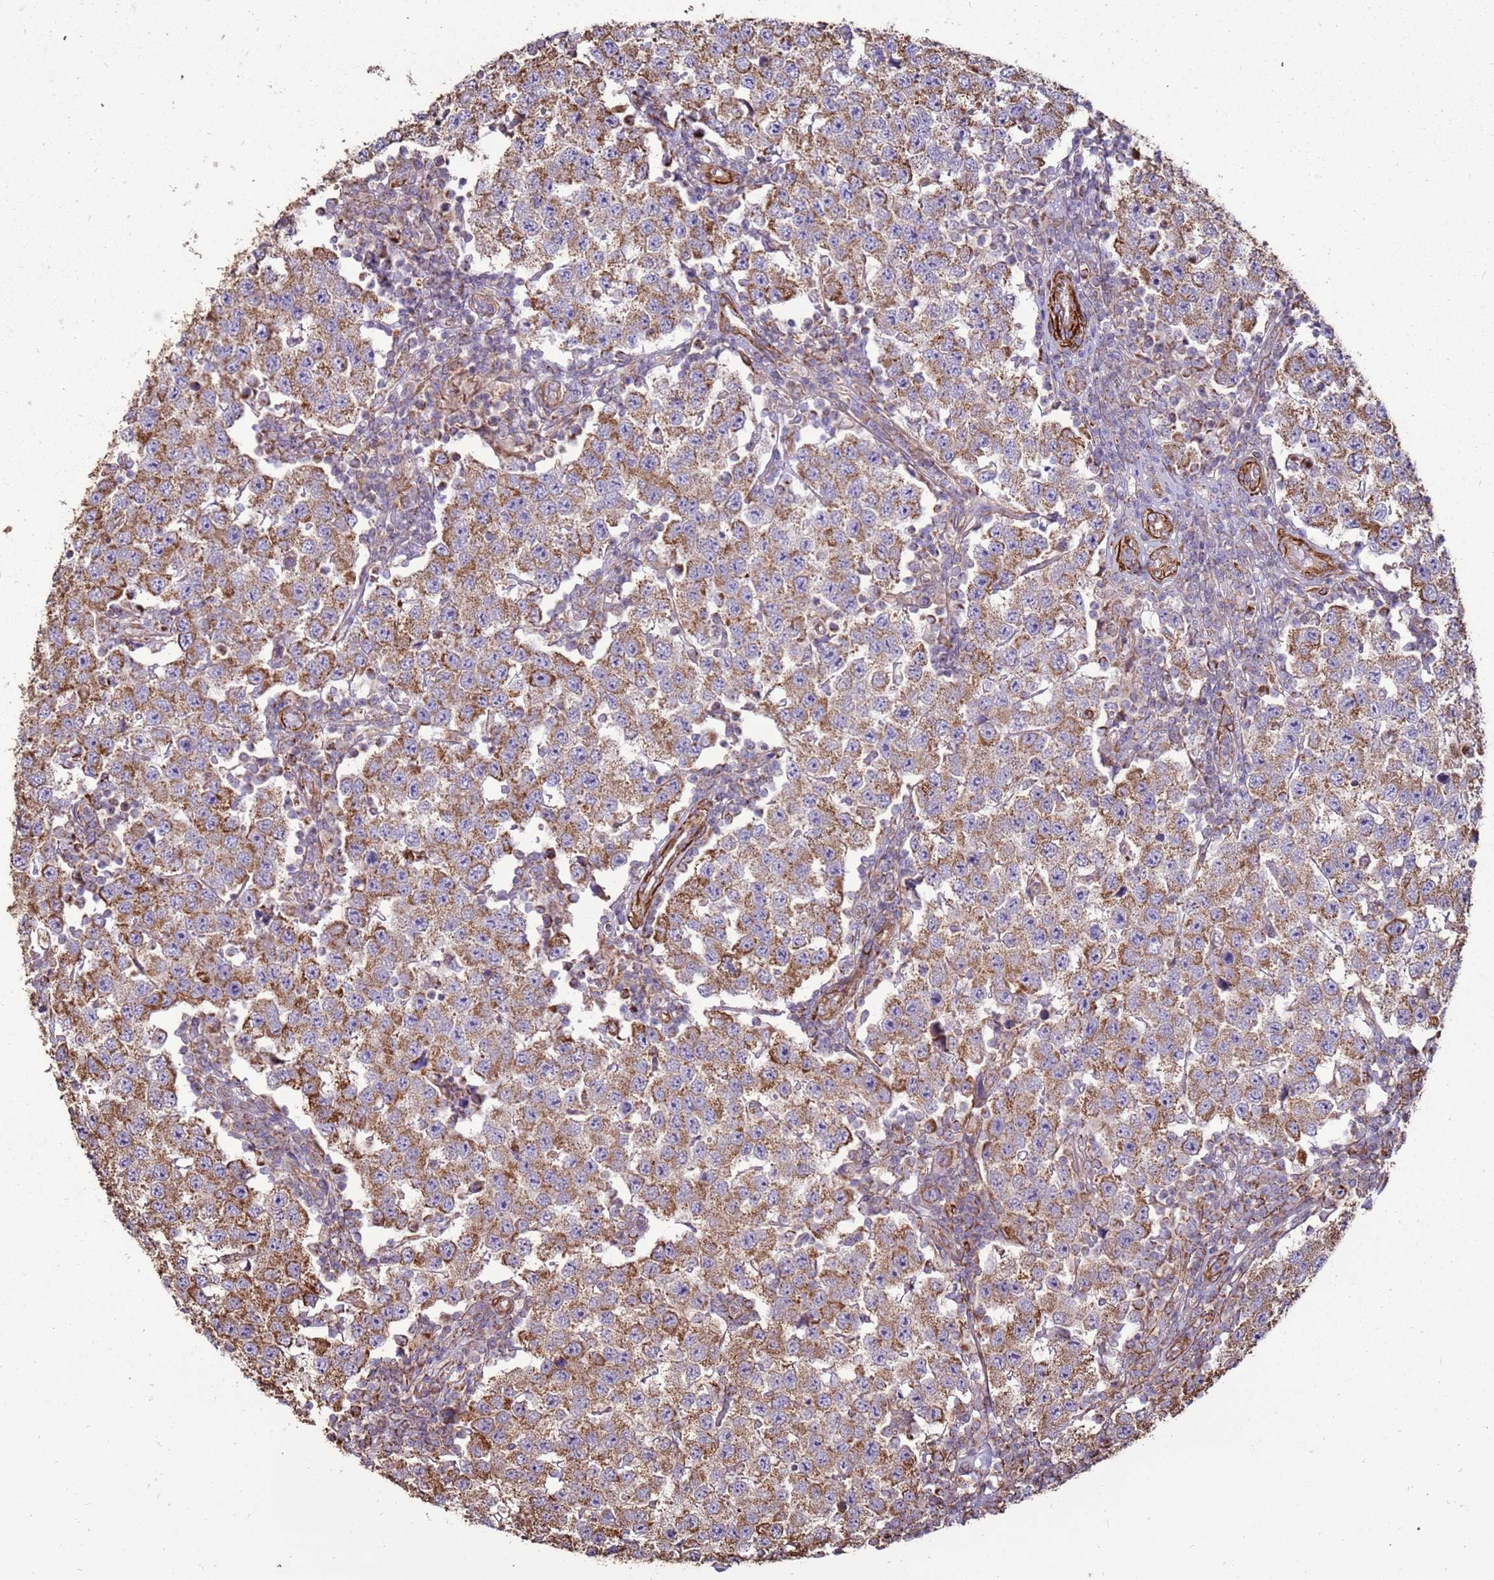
{"staining": {"intensity": "moderate", "quantity": ">75%", "location": "cytoplasmic/membranous"}, "tissue": "testis cancer", "cell_type": "Tumor cells", "image_type": "cancer", "snomed": [{"axis": "morphology", "description": "Seminoma, NOS"}, {"axis": "topography", "description": "Testis"}], "caption": "Protein staining demonstrates moderate cytoplasmic/membranous staining in approximately >75% of tumor cells in seminoma (testis). The staining was performed using DAB, with brown indicating positive protein expression. Nuclei are stained blue with hematoxylin.", "gene": "DDX59", "patient": {"sex": "male", "age": 34}}